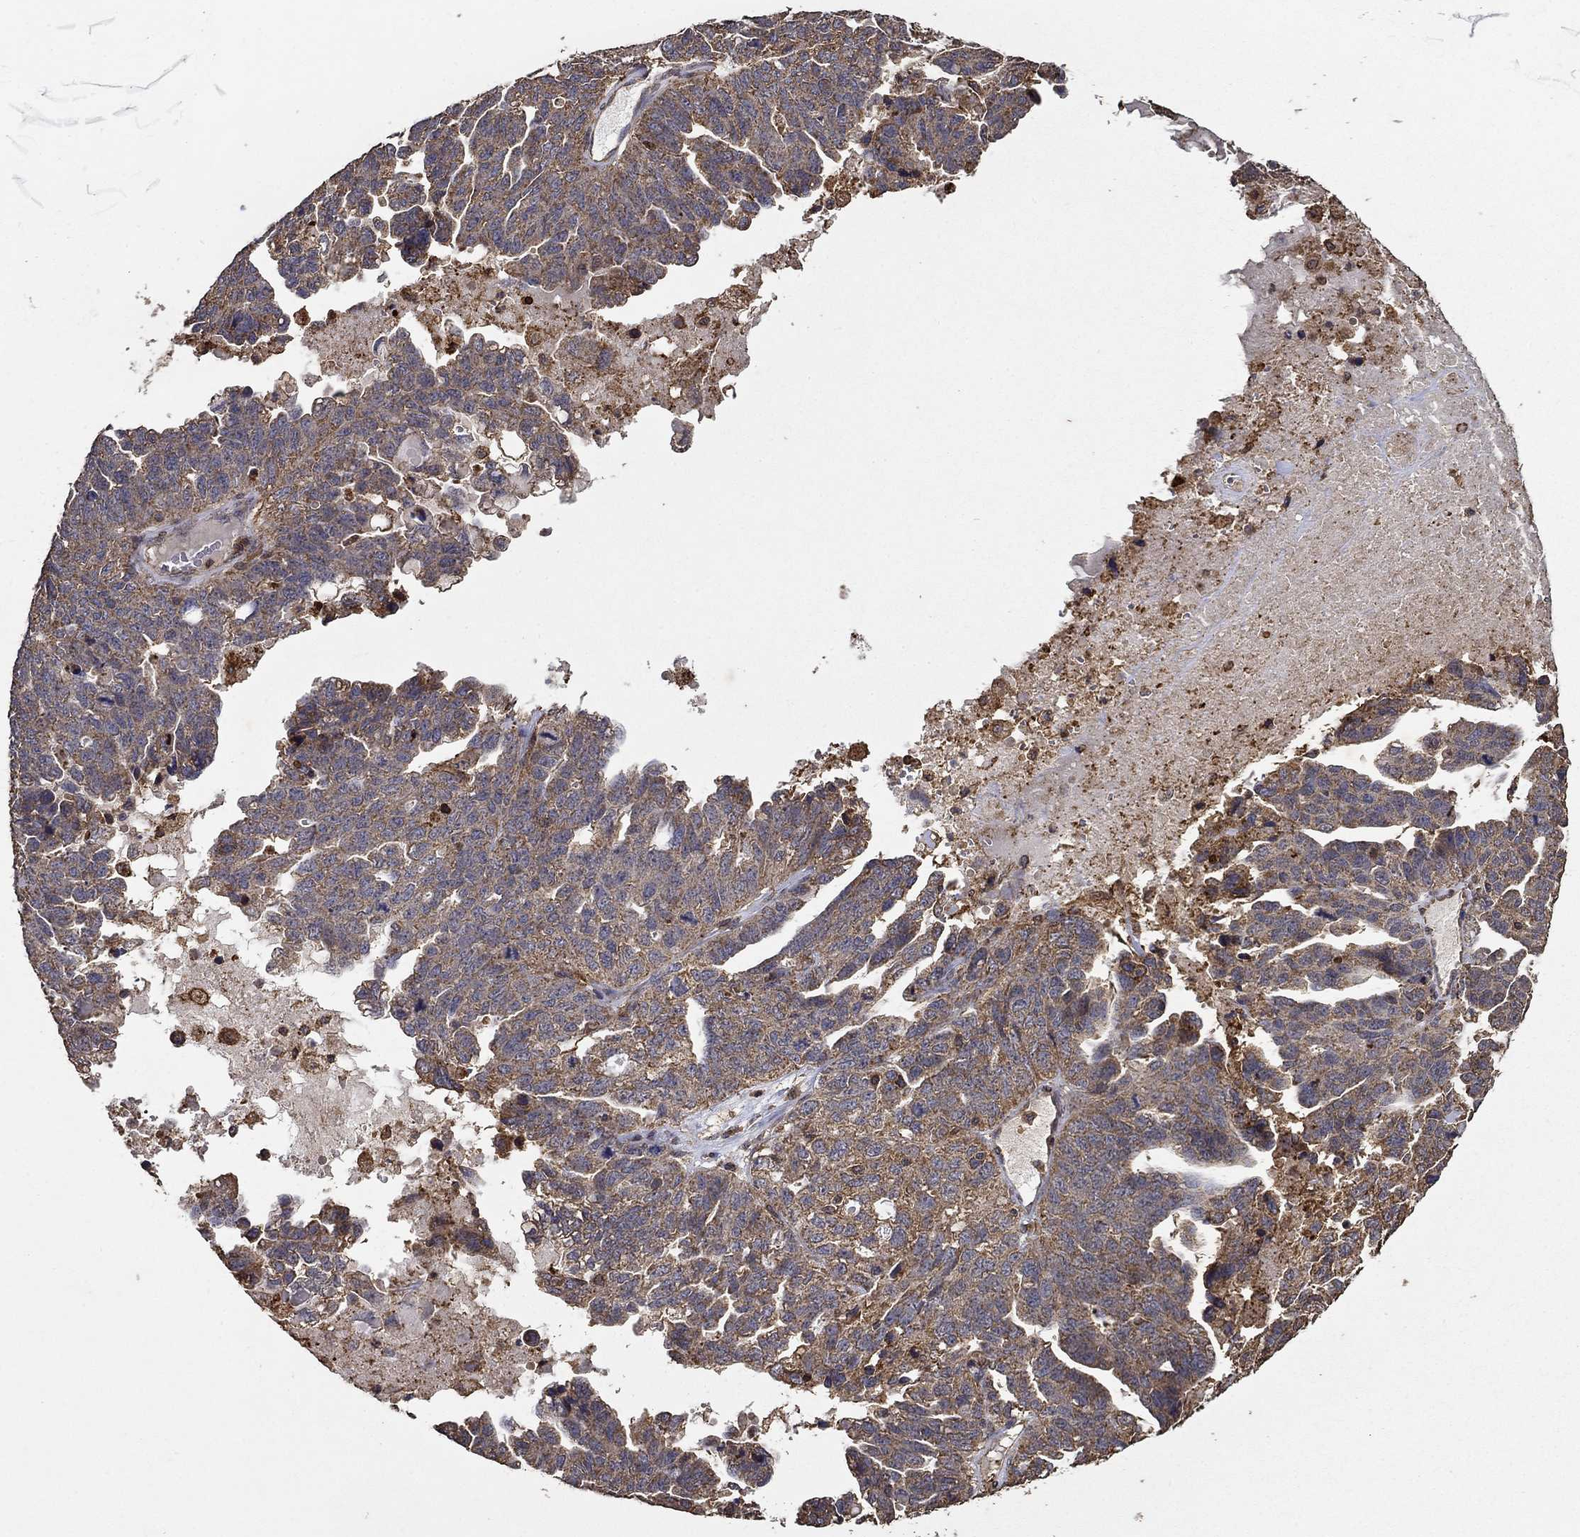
{"staining": {"intensity": "moderate", "quantity": "<25%", "location": "cytoplasmic/membranous"}, "tissue": "ovarian cancer", "cell_type": "Tumor cells", "image_type": "cancer", "snomed": [{"axis": "morphology", "description": "Cystadenocarcinoma, serous, NOS"}, {"axis": "topography", "description": "Ovary"}], "caption": "Immunohistochemical staining of serous cystadenocarcinoma (ovarian) exhibits low levels of moderate cytoplasmic/membranous protein expression in approximately <25% of tumor cells.", "gene": "IFRD1", "patient": {"sex": "female", "age": 71}}